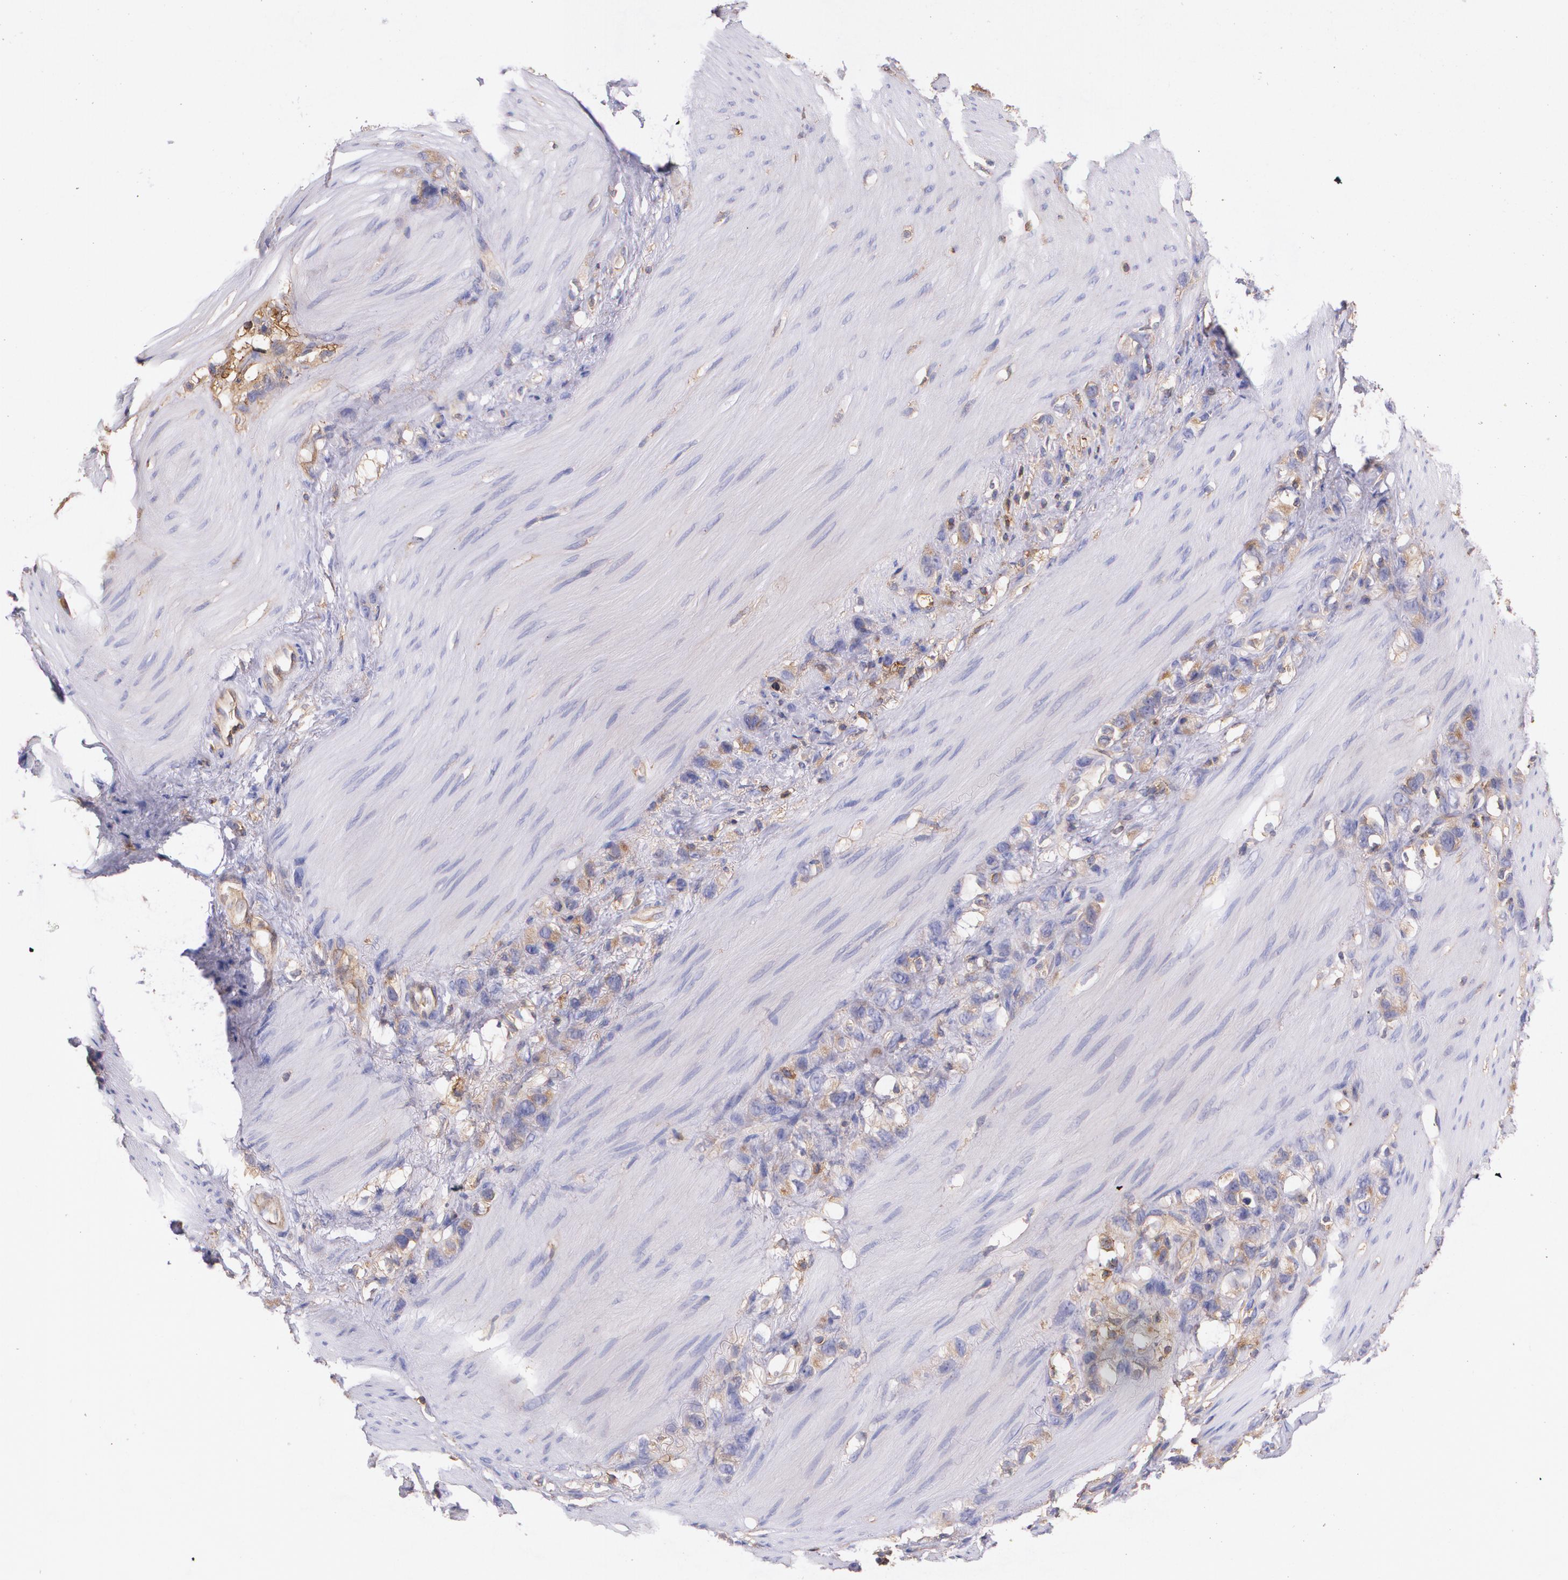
{"staining": {"intensity": "weak", "quantity": "<25%", "location": "cytoplasmic/membranous"}, "tissue": "stomach cancer", "cell_type": "Tumor cells", "image_type": "cancer", "snomed": [{"axis": "morphology", "description": "Normal tissue, NOS"}, {"axis": "morphology", "description": "Adenocarcinoma, NOS"}, {"axis": "morphology", "description": "Adenocarcinoma, High grade"}, {"axis": "topography", "description": "Stomach, upper"}, {"axis": "topography", "description": "Stomach"}], "caption": "DAB (3,3'-diaminobenzidine) immunohistochemical staining of adenocarcinoma (high-grade) (stomach) exhibits no significant staining in tumor cells.", "gene": "B2M", "patient": {"sex": "female", "age": 65}}